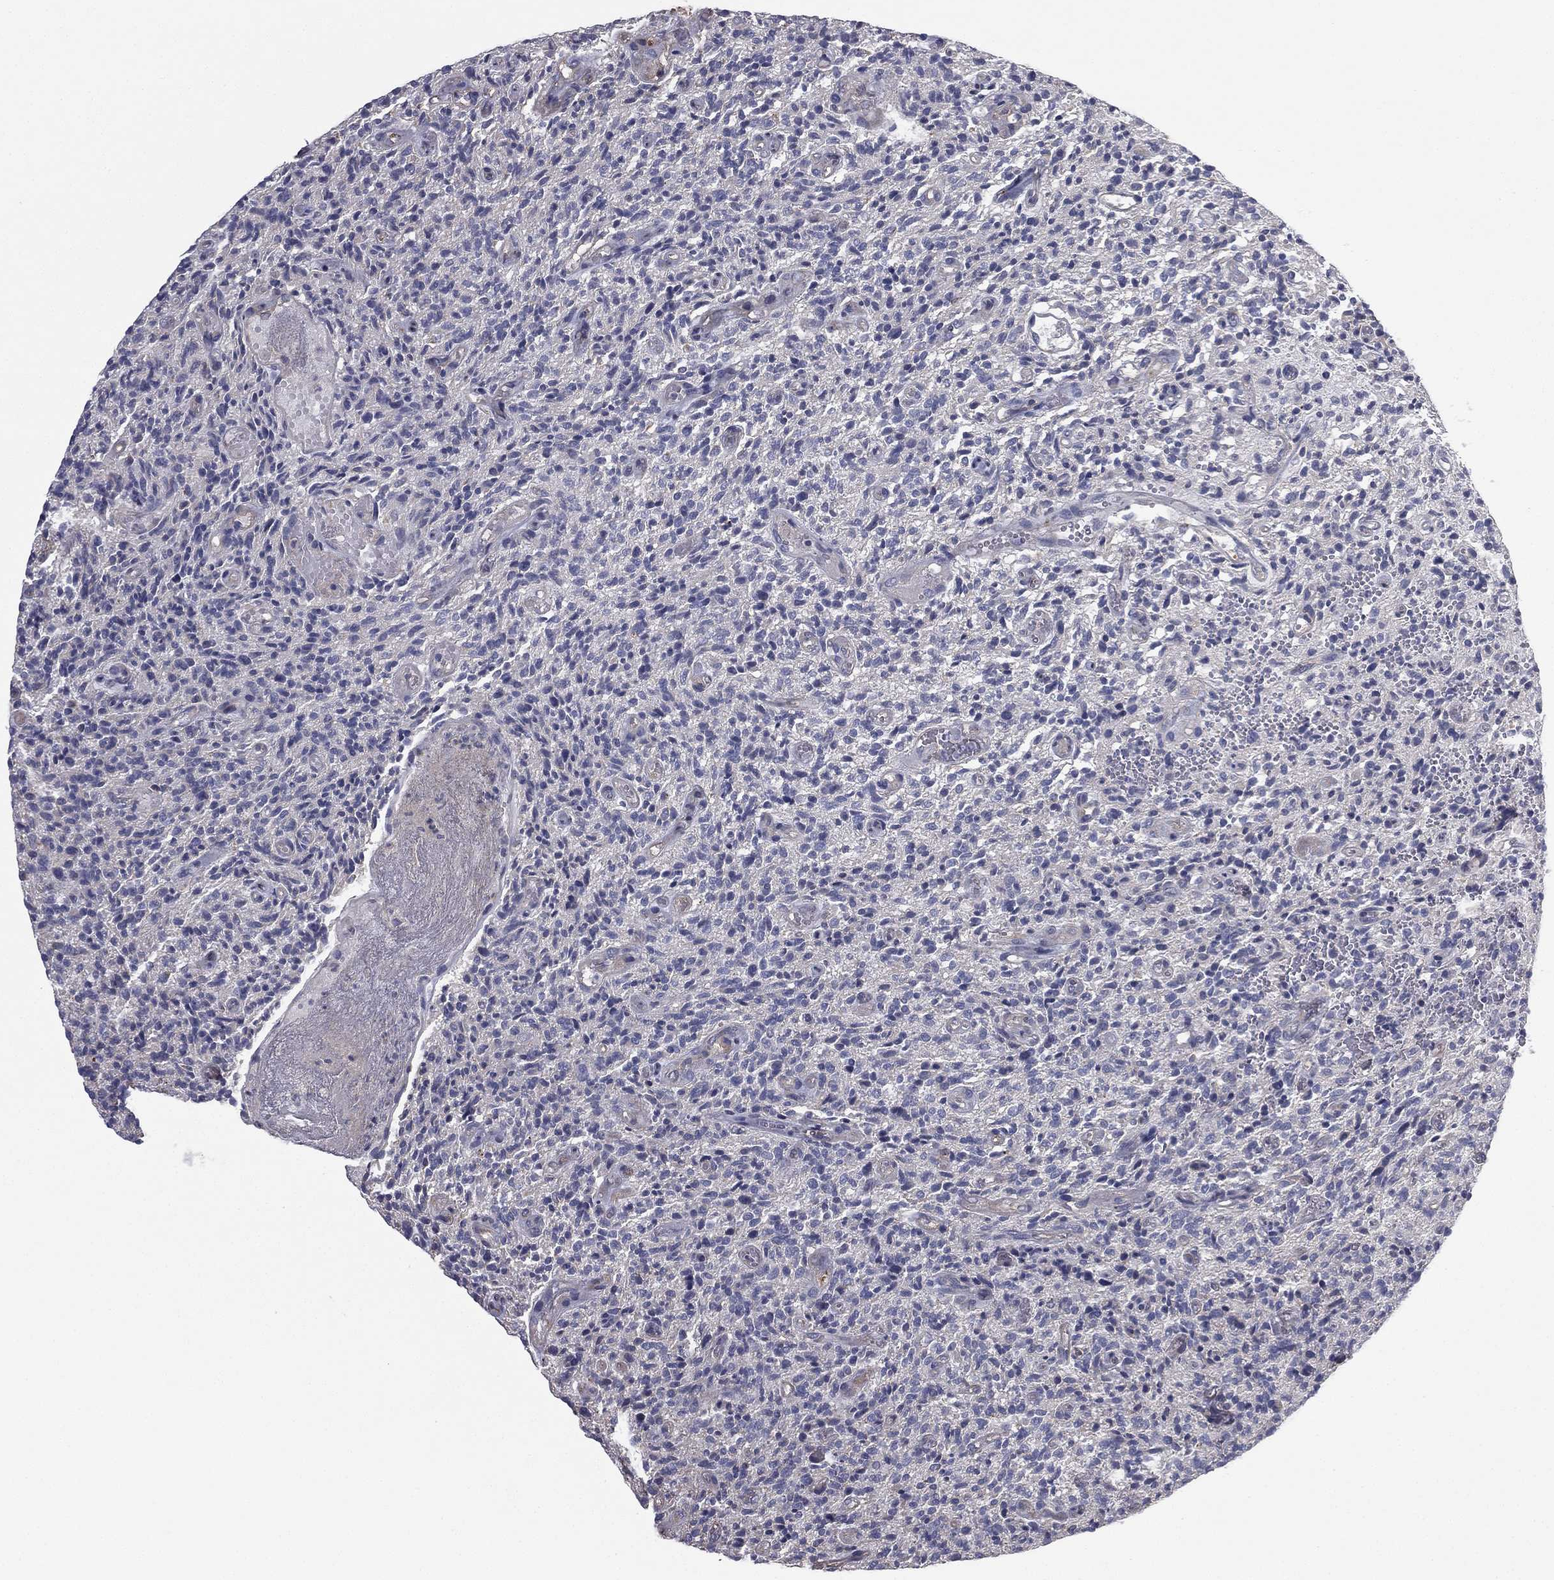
{"staining": {"intensity": "negative", "quantity": "none", "location": "none"}, "tissue": "glioma", "cell_type": "Tumor cells", "image_type": "cancer", "snomed": [{"axis": "morphology", "description": "Glioma, malignant, High grade"}, {"axis": "topography", "description": "Brain"}], "caption": "Immunohistochemistry (IHC) micrograph of human glioma stained for a protein (brown), which shows no staining in tumor cells.", "gene": "SCUBE1", "patient": {"sex": "male", "age": 64}}